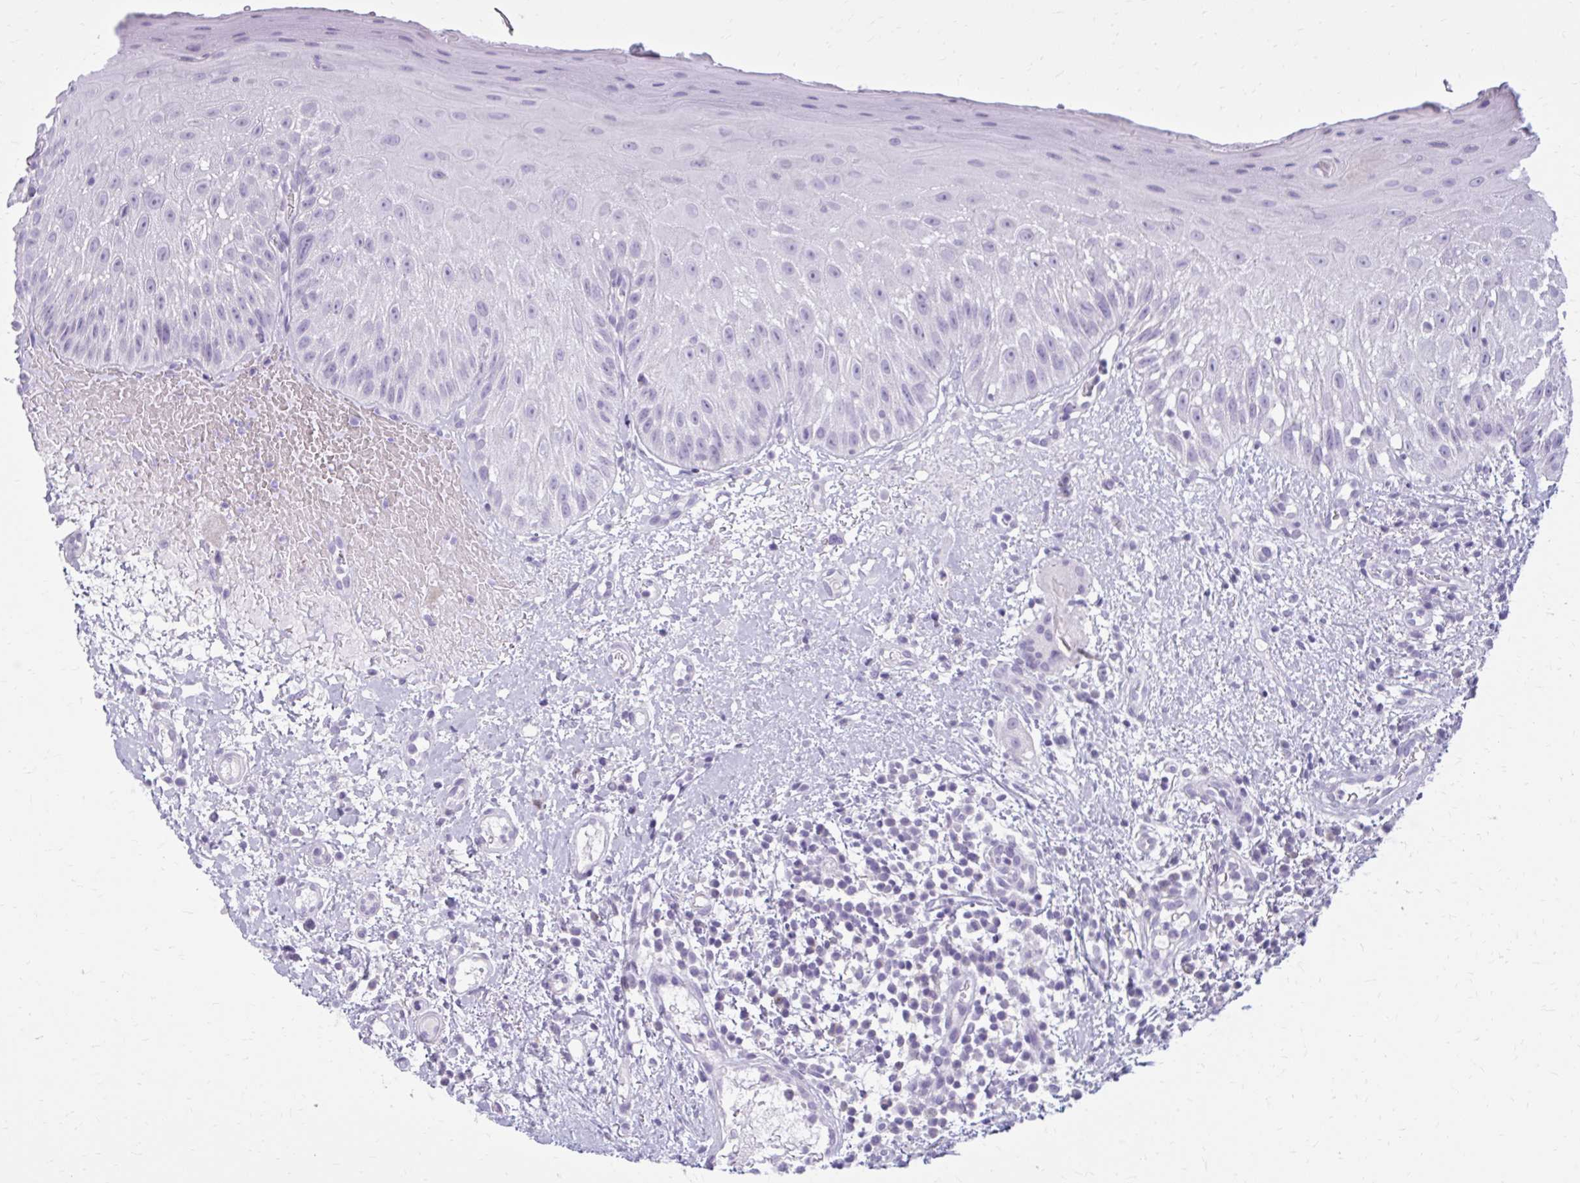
{"staining": {"intensity": "negative", "quantity": "none", "location": "none"}, "tissue": "oral mucosa", "cell_type": "Squamous epithelial cells", "image_type": "normal", "snomed": [{"axis": "morphology", "description": "Normal tissue, NOS"}, {"axis": "topography", "description": "Oral tissue"}, {"axis": "topography", "description": "Tounge, NOS"}], "caption": "Histopathology image shows no significant protein staining in squamous epithelial cells of normal oral mucosa. The staining was performed using DAB to visualize the protein expression in brown, while the nuclei were stained in blue with hematoxylin (Magnification: 20x).", "gene": "OR4B1", "patient": {"sex": "male", "age": 83}}